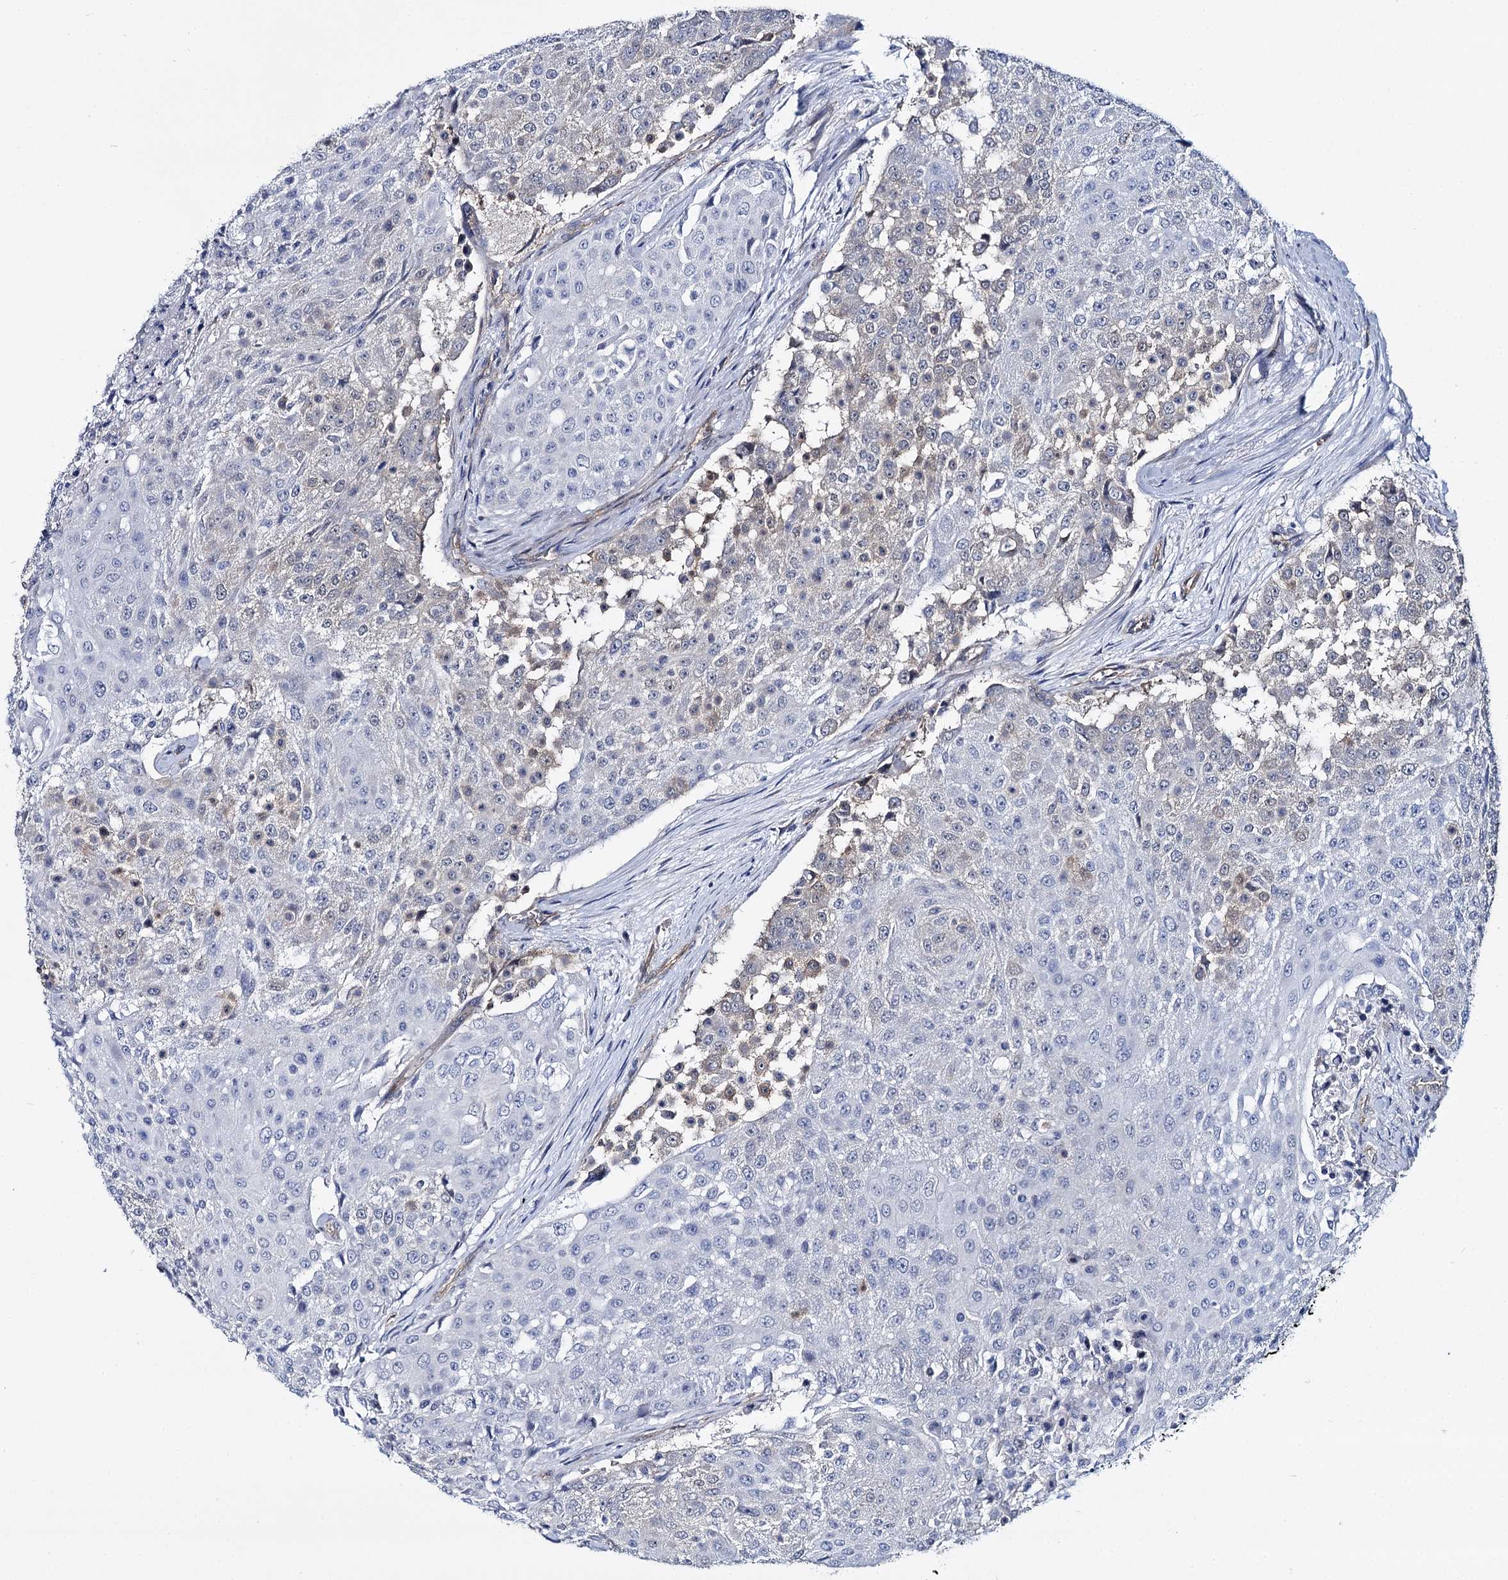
{"staining": {"intensity": "negative", "quantity": "none", "location": "none"}, "tissue": "urothelial cancer", "cell_type": "Tumor cells", "image_type": "cancer", "snomed": [{"axis": "morphology", "description": "Urothelial carcinoma, High grade"}, {"axis": "topography", "description": "Urinary bladder"}], "caption": "There is no significant staining in tumor cells of urothelial carcinoma (high-grade).", "gene": "STXBP1", "patient": {"sex": "female", "age": 63}}